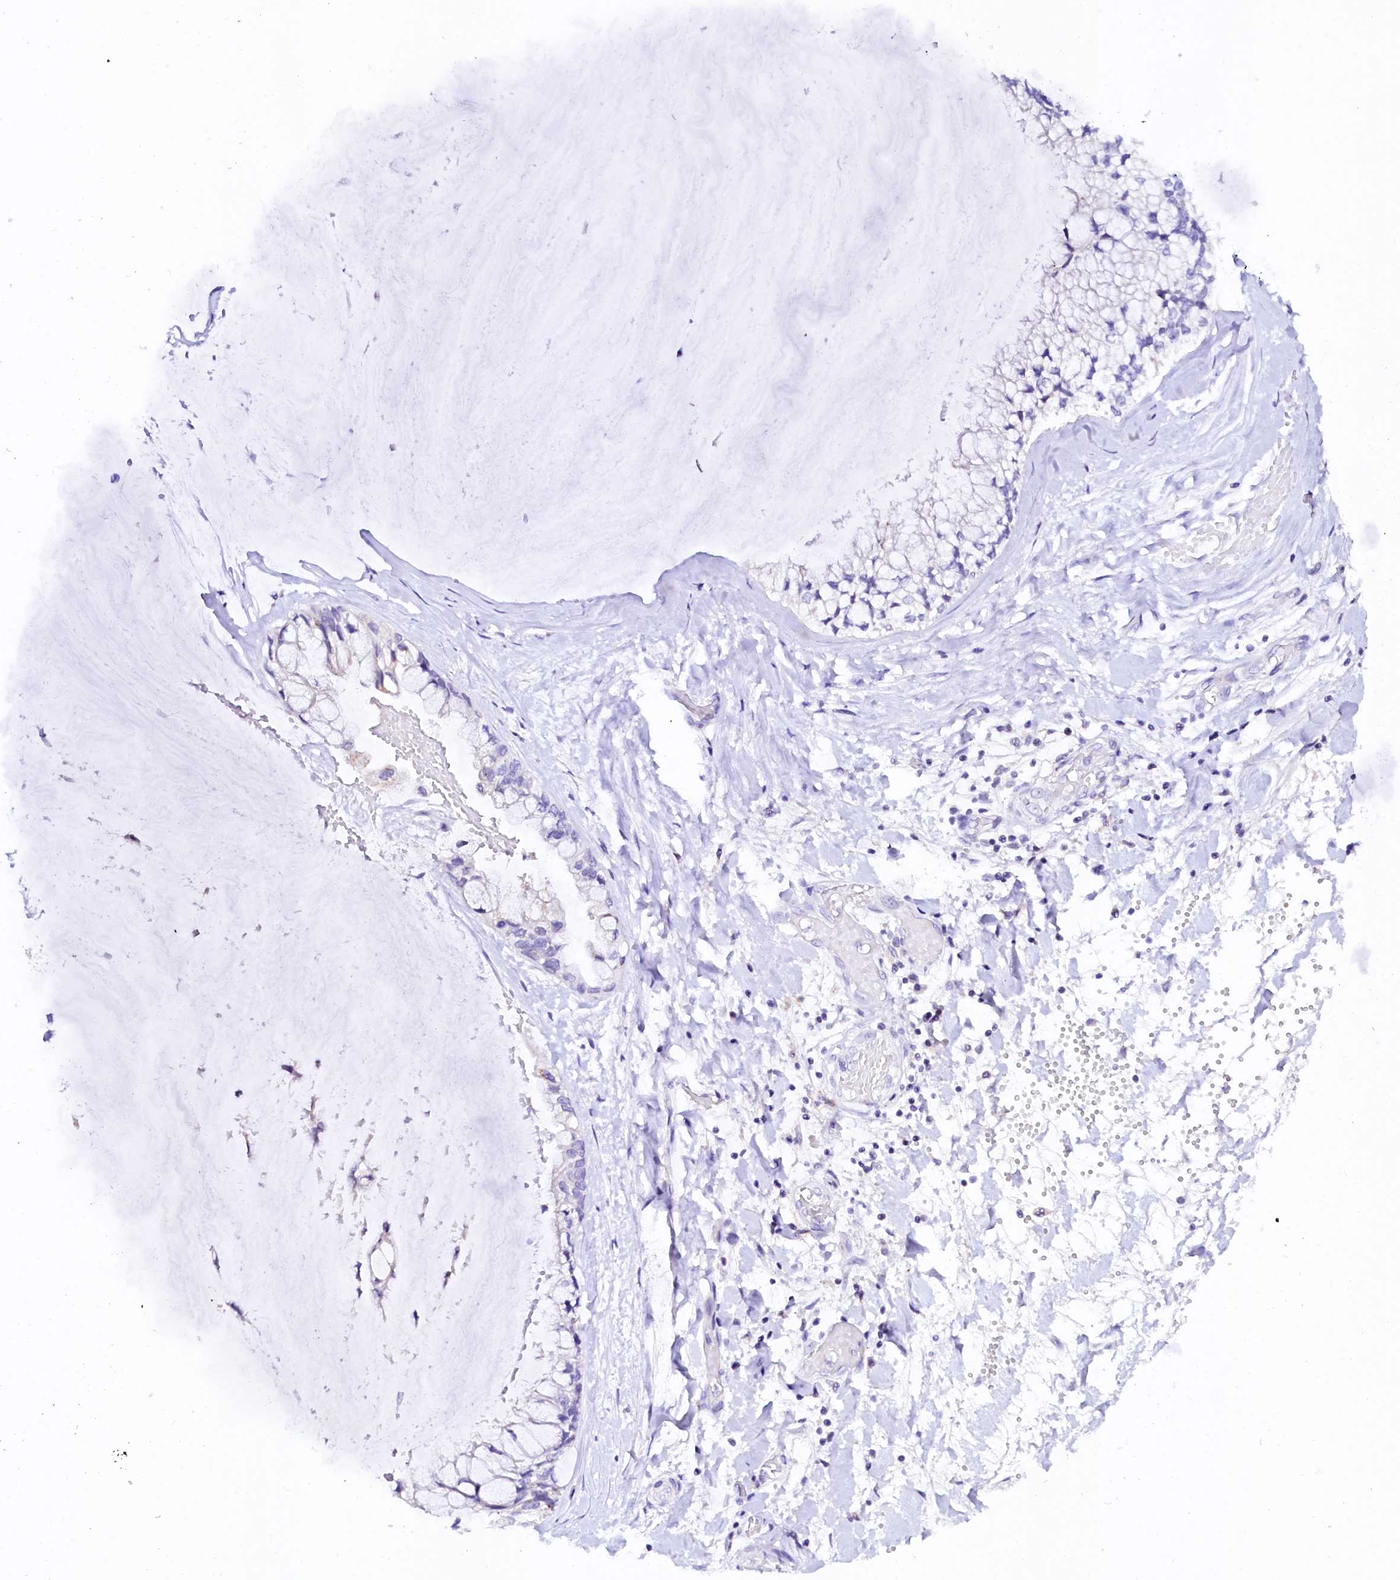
{"staining": {"intensity": "negative", "quantity": "none", "location": "none"}, "tissue": "ovarian cancer", "cell_type": "Tumor cells", "image_type": "cancer", "snomed": [{"axis": "morphology", "description": "Cystadenocarcinoma, mucinous, NOS"}, {"axis": "topography", "description": "Ovary"}], "caption": "This is a histopathology image of immunohistochemistry (IHC) staining of mucinous cystadenocarcinoma (ovarian), which shows no staining in tumor cells.", "gene": "NALF1", "patient": {"sex": "female", "age": 39}}